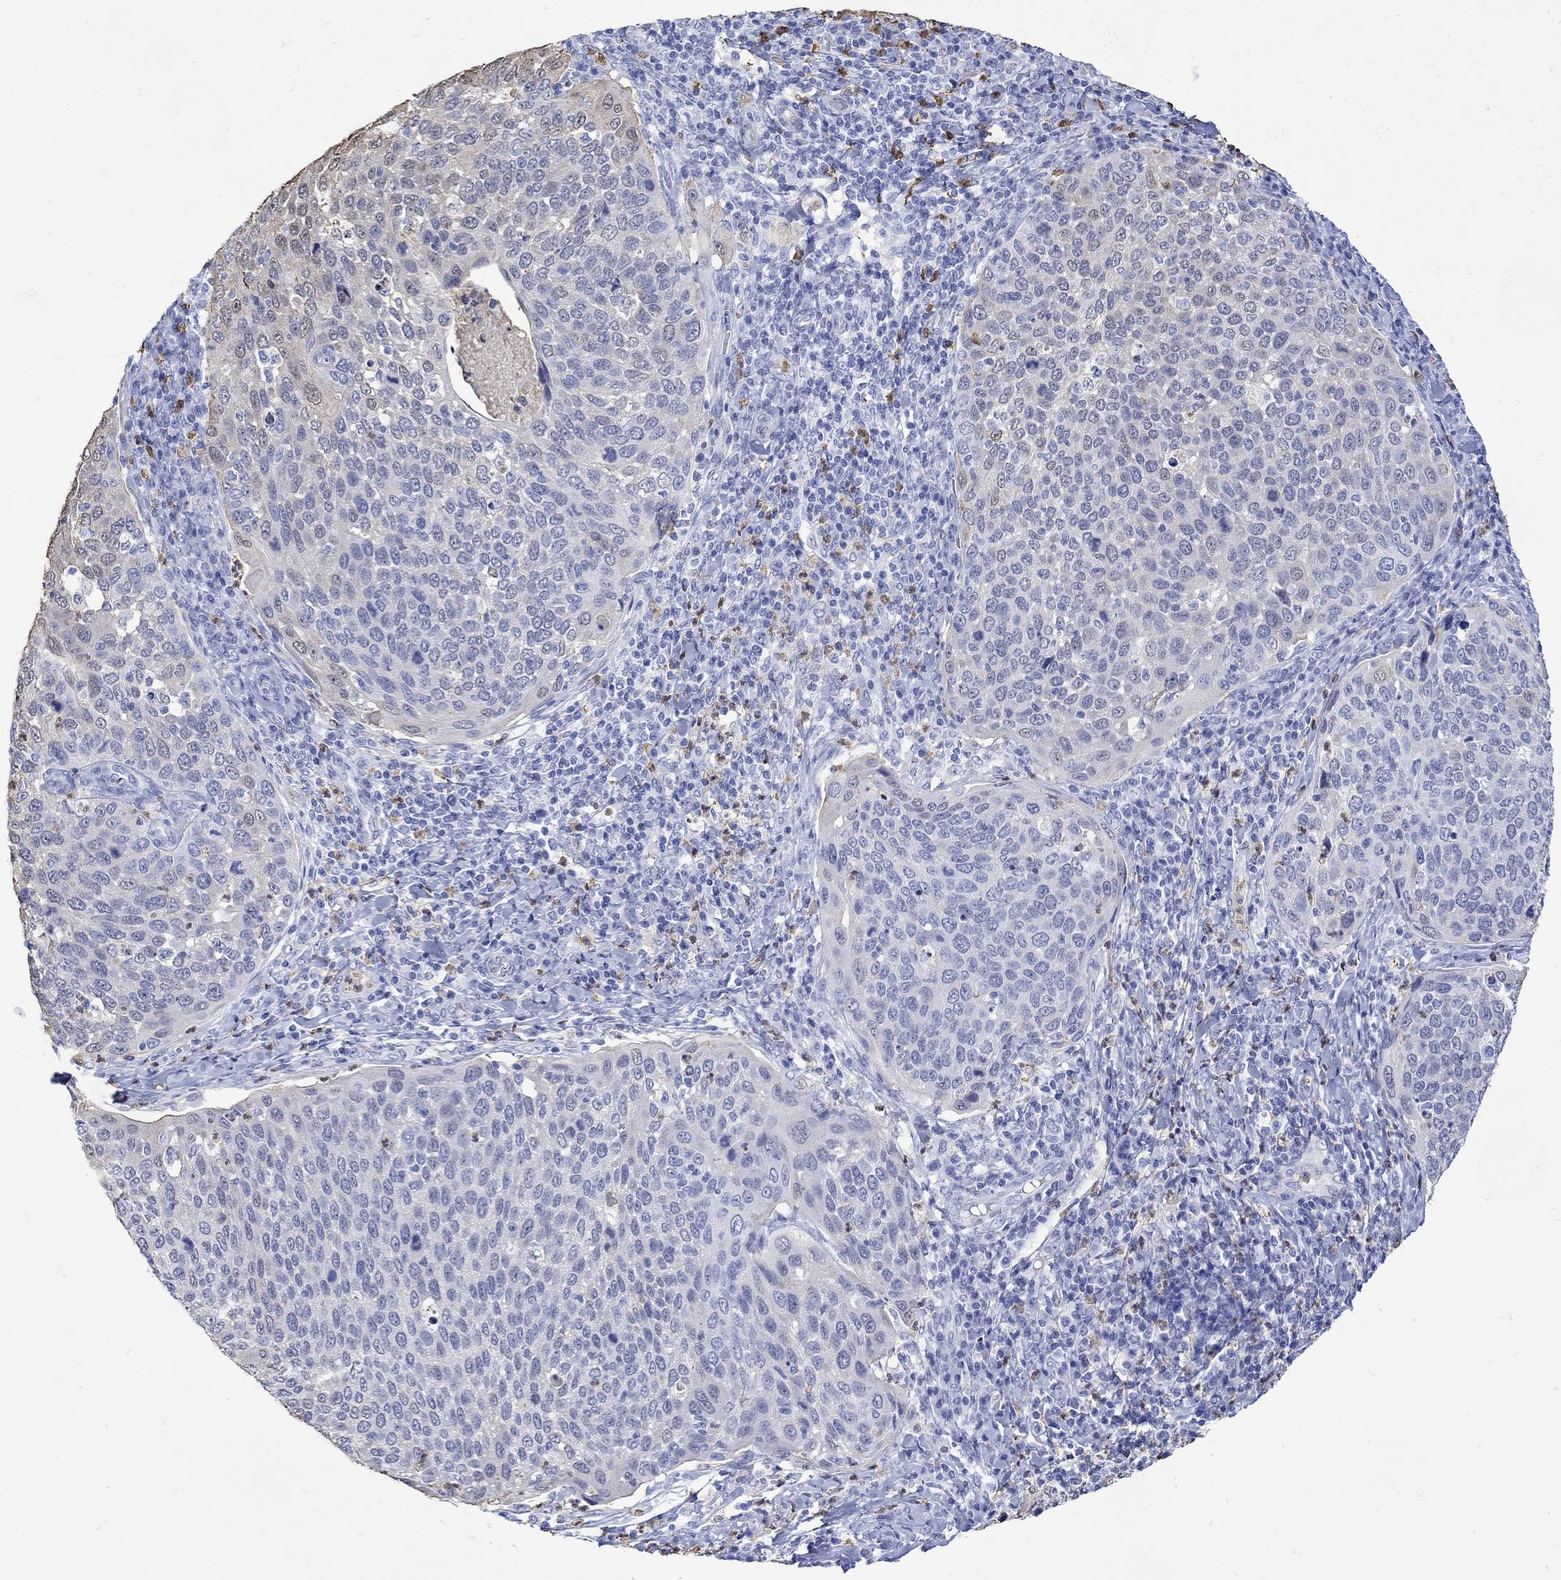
{"staining": {"intensity": "negative", "quantity": "none", "location": "none"}, "tissue": "cervical cancer", "cell_type": "Tumor cells", "image_type": "cancer", "snomed": [{"axis": "morphology", "description": "Squamous cell carcinoma, NOS"}, {"axis": "topography", "description": "Cervix"}], "caption": "A micrograph of human cervical cancer is negative for staining in tumor cells. (Brightfield microscopy of DAB (3,3'-diaminobenzidine) immunohistochemistry (IHC) at high magnification).", "gene": "LINGO3", "patient": {"sex": "female", "age": 54}}